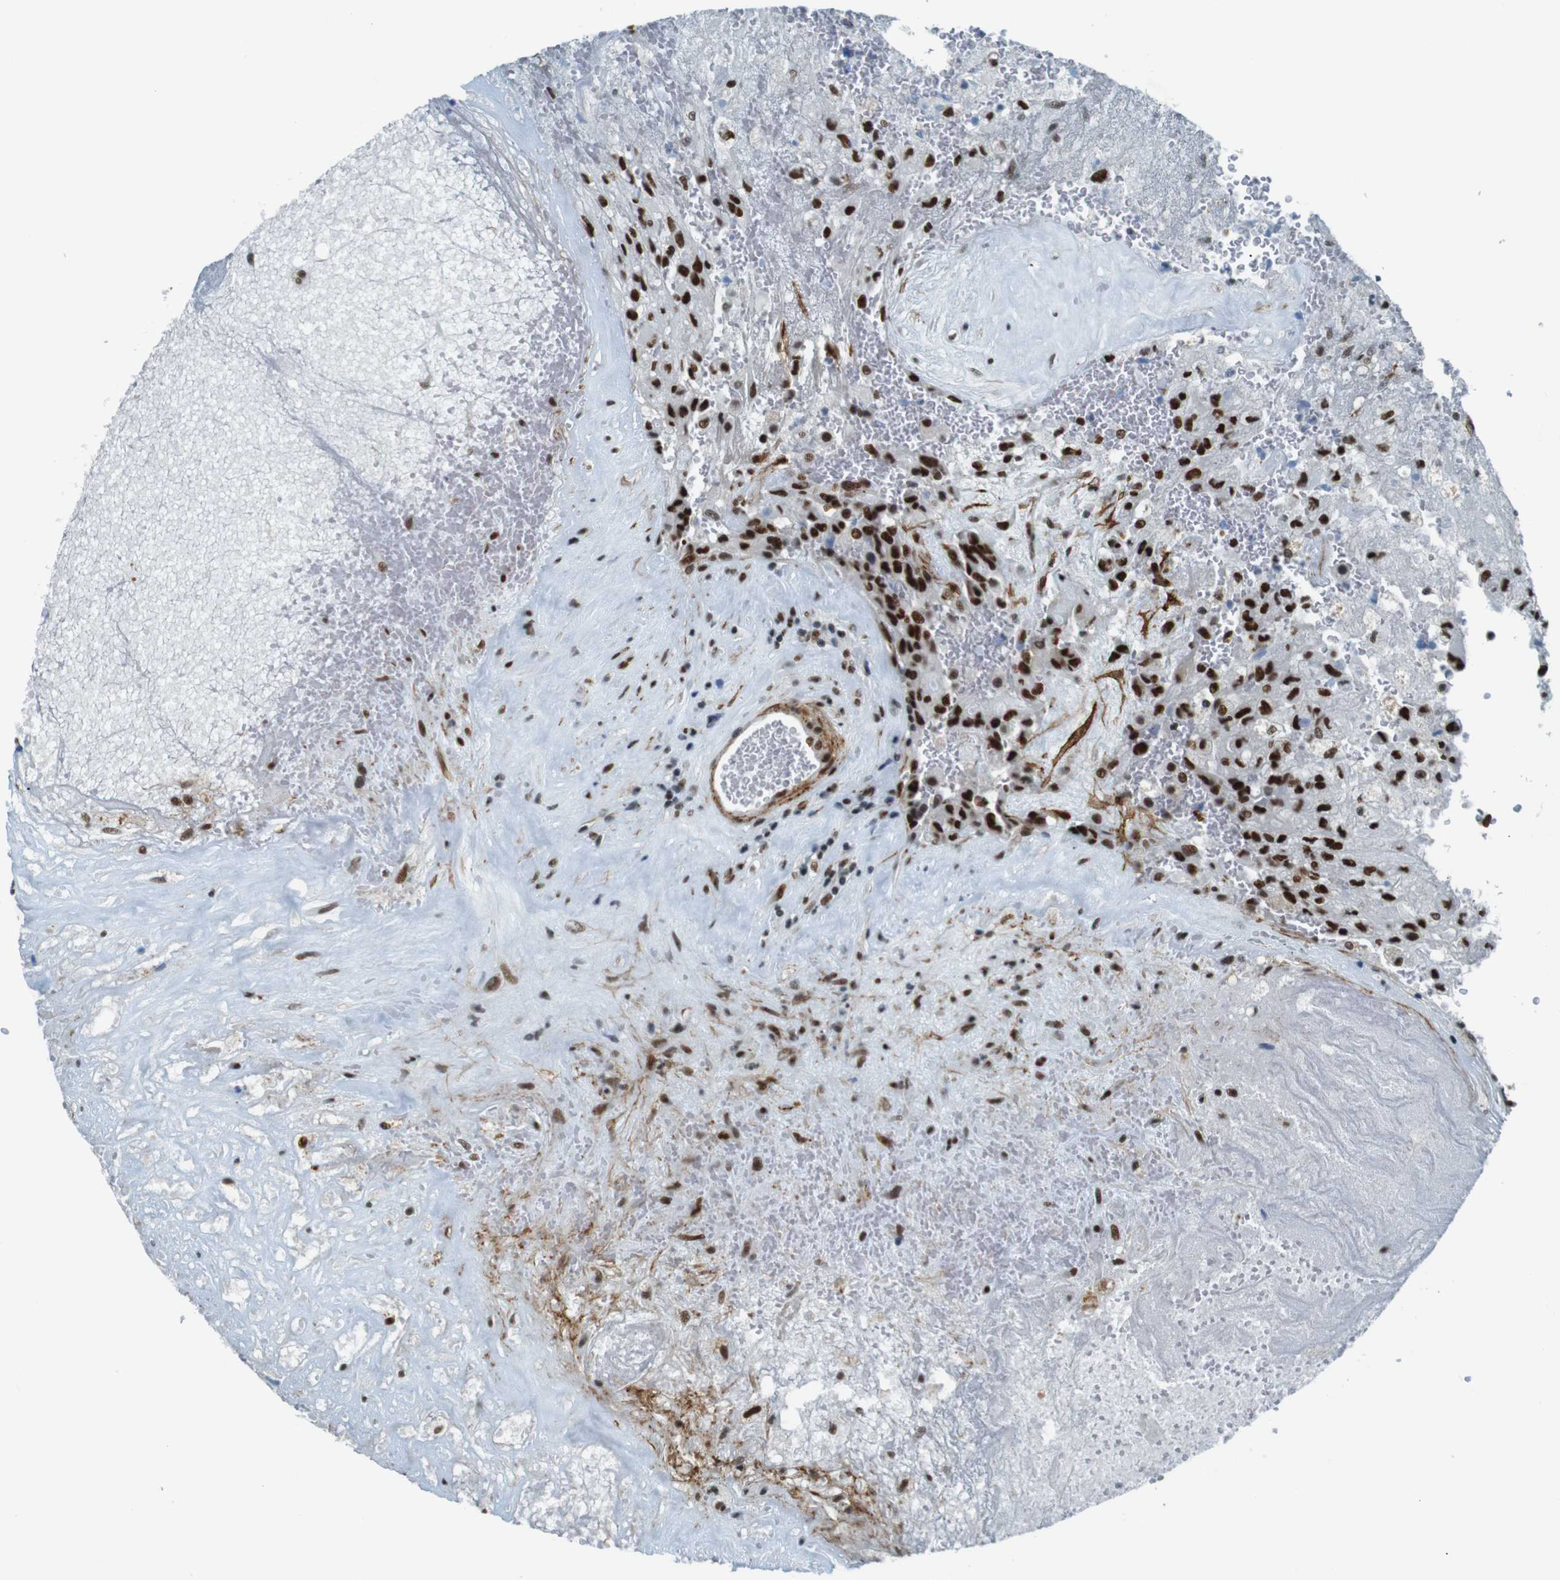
{"staining": {"intensity": "strong", "quantity": ">75%", "location": "nuclear"}, "tissue": "glioma", "cell_type": "Tumor cells", "image_type": "cancer", "snomed": [{"axis": "morphology", "description": "Normal tissue, NOS"}, {"axis": "morphology", "description": "Glioma, malignant, High grade"}, {"axis": "topography", "description": "Cerebral cortex"}], "caption": "Tumor cells demonstrate high levels of strong nuclear staining in approximately >75% of cells in human malignant glioma (high-grade).", "gene": "HEXIM1", "patient": {"sex": "male", "age": 56}}